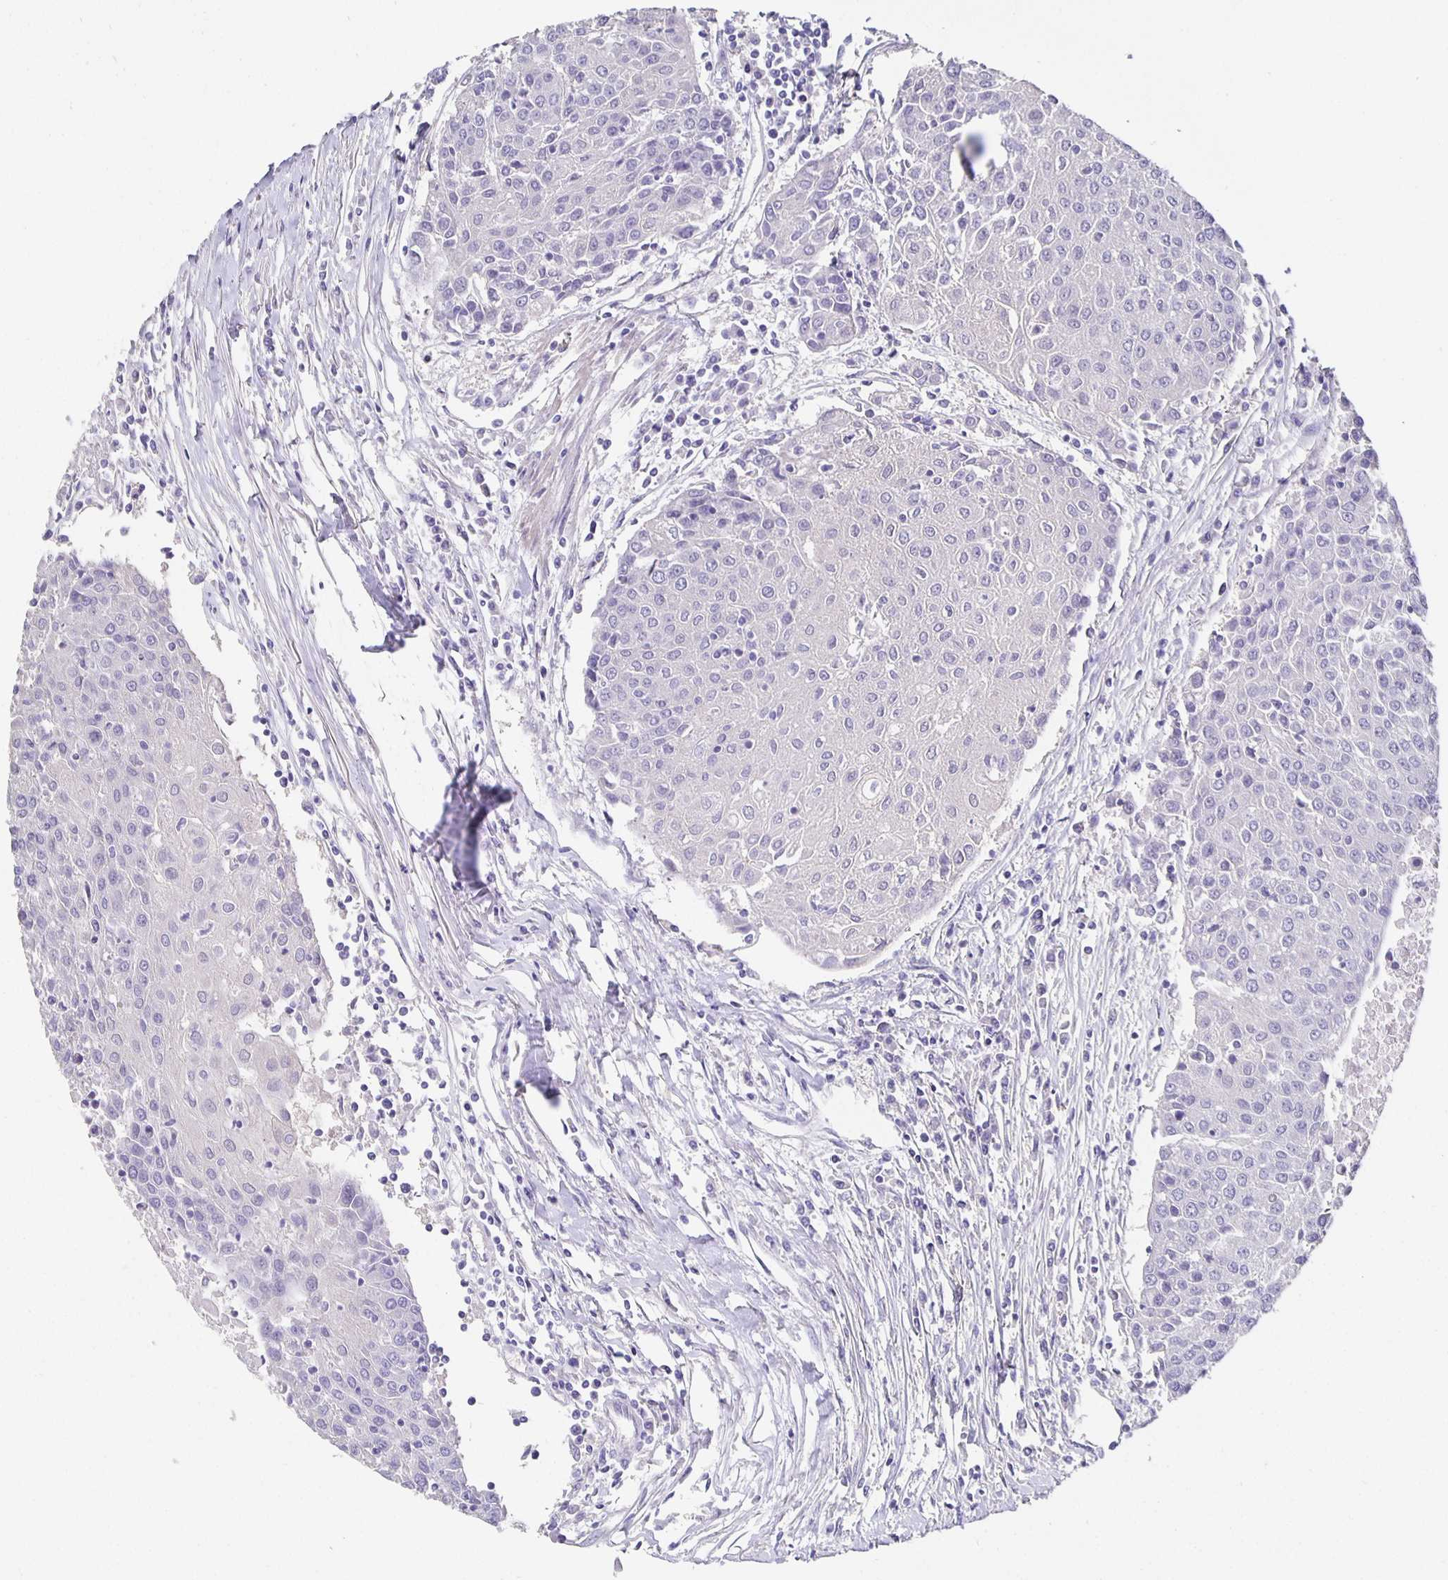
{"staining": {"intensity": "negative", "quantity": "none", "location": "none"}, "tissue": "urothelial cancer", "cell_type": "Tumor cells", "image_type": "cancer", "snomed": [{"axis": "morphology", "description": "Urothelial carcinoma, High grade"}, {"axis": "topography", "description": "Urinary bladder"}], "caption": "IHC photomicrograph of neoplastic tissue: high-grade urothelial carcinoma stained with DAB exhibits no significant protein expression in tumor cells.", "gene": "CFAP74", "patient": {"sex": "female", "age": 85}}